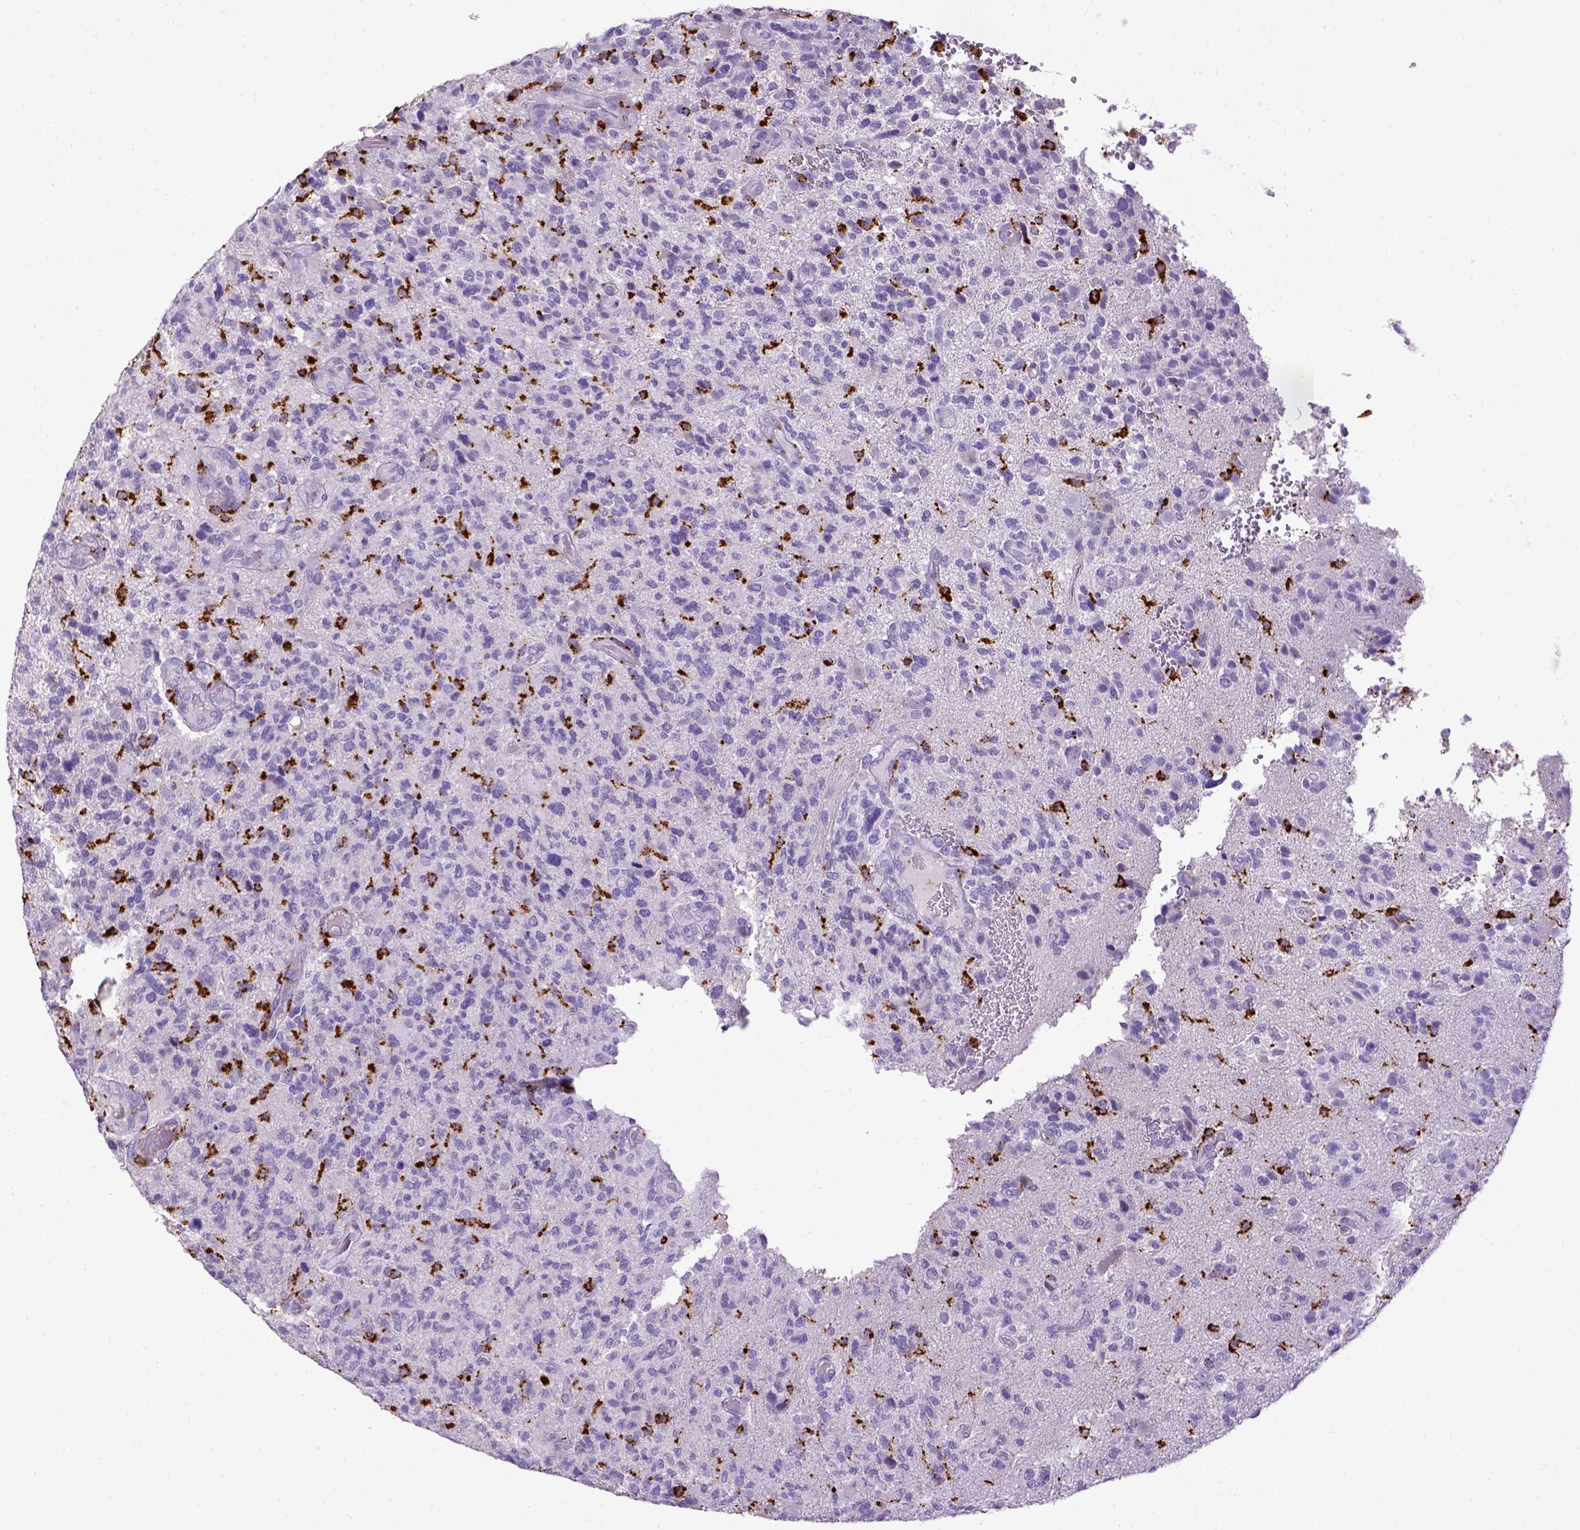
{"staining": {"intensity": "negative", "quantity": "none", "location": "none"}, "tissue": "glioma", "cell_type": "Tumor cells", "image_type": "cancer", "snomed": [{"axis": "morphology", "description": "Glioma, malignant, High grade"}, {"axis": "topography", "description": "Brain"}], "caption": "Photomicrograph shows no significant protein expression in tumor cells of malignant glioma (high-grade).", "gene": "CD68", "patient": {"sex": "female", "age": 71}}